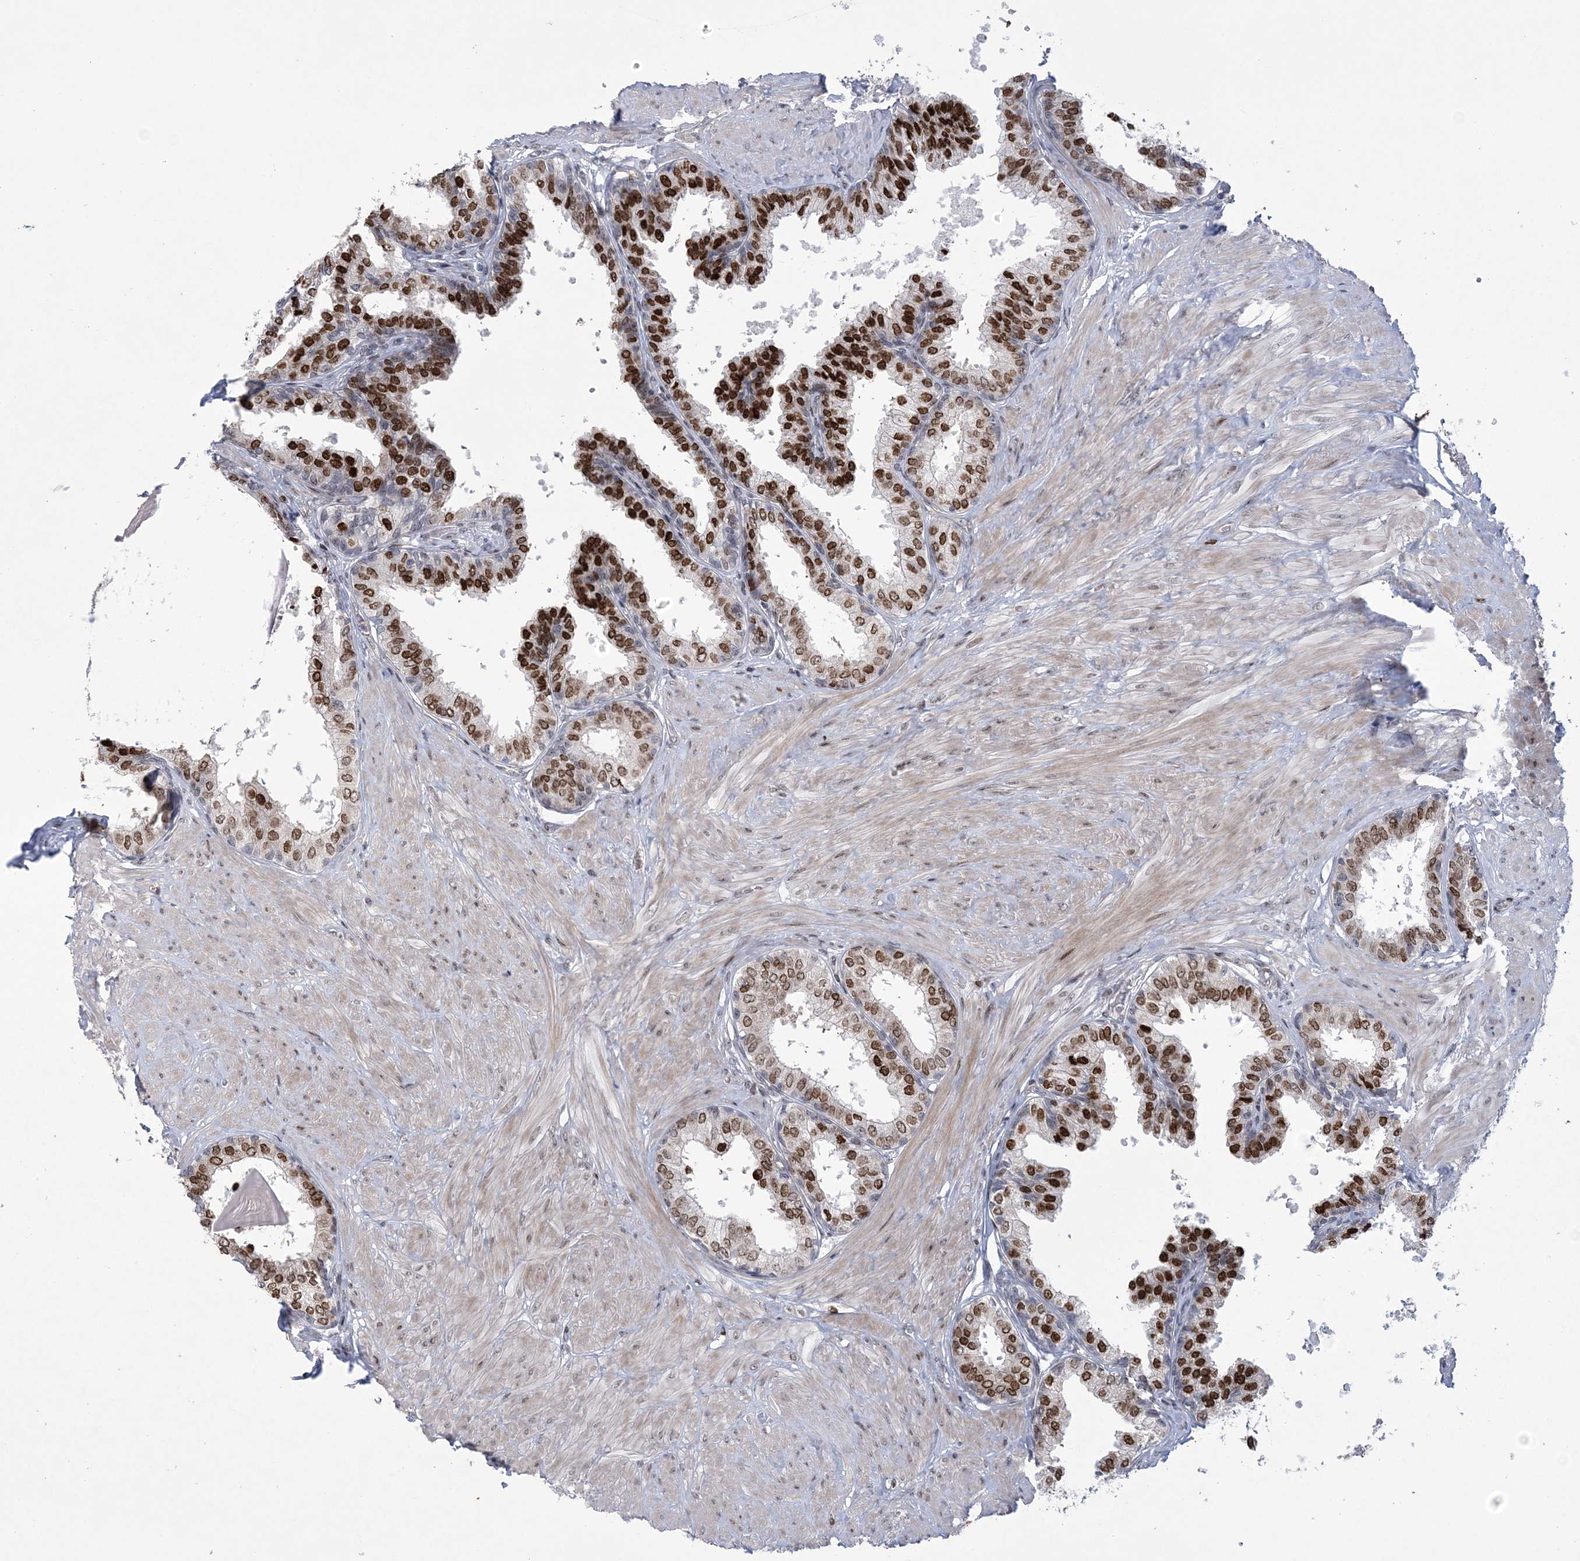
{"staining": {"intensity": "strong", "quantity": "25%-75%", "location": "nuclear"}, "tissue": "prostate", "cell_type": "Glandular cells", "image_type": "normal", "snomed": [{"axis": "morphology", "description": "Normal tissue, NOS"}, {"axis": "topography", "description": "Prostate"}], "caption": "Immunohistochemistry (IHC) histopathology image of benign prostate stained for a protein (brown), which reveals high levels of strong nuclear positivity in approximately 25%-75% of glandular cells.", "gene": "HOMEZ", "patient": {"sex": "male", "age": 48}}